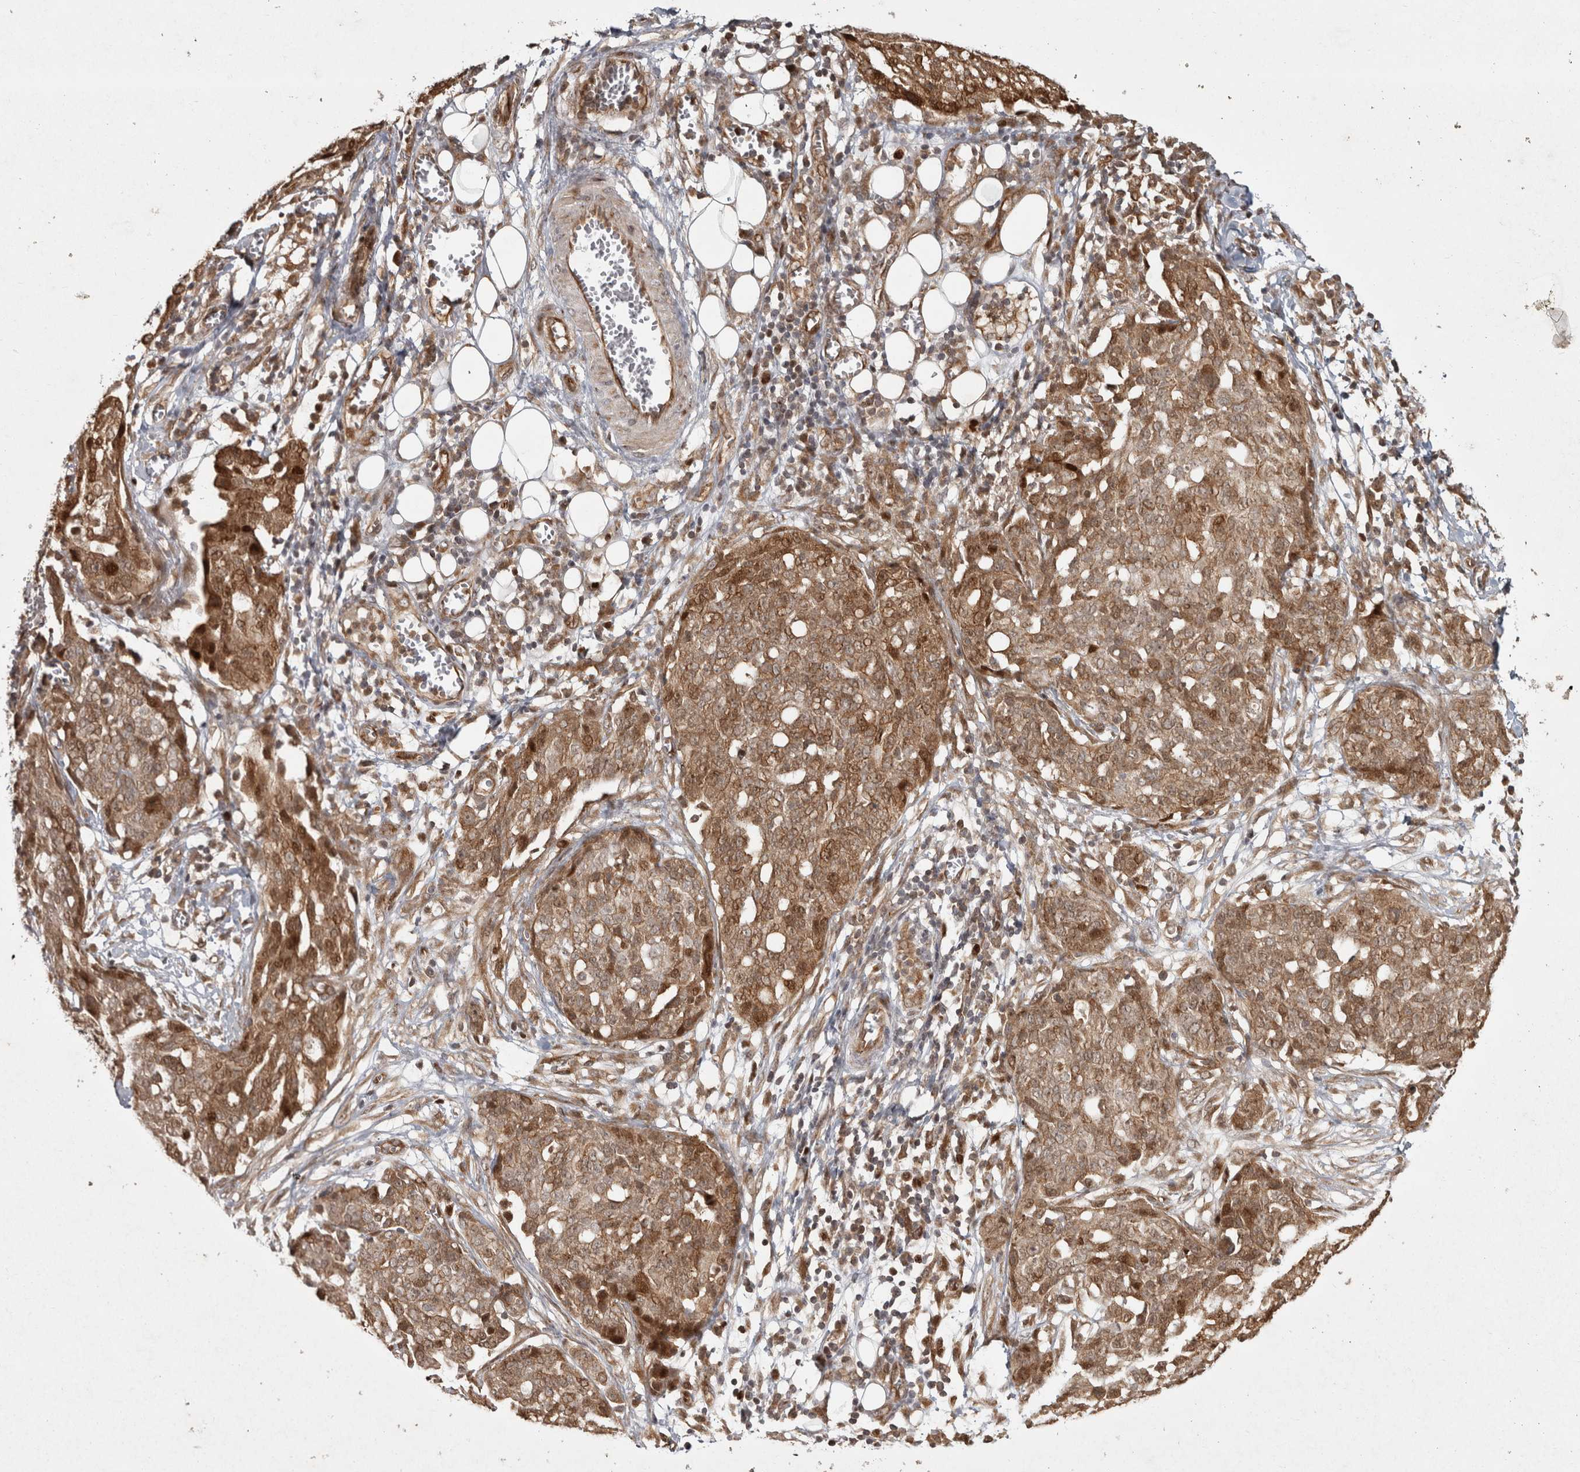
{"staining": {"intensity": "moderate", "quantity": ">75%", "location": "cytoplasmic/membranous"}, "tissue": "ovarian cancer", "cell_type": "Tumor cells", "image_type": "cancer", "snomed": [{"axis": "morphology", "description": "Cystadenocarcinoma, serous, NOS"}, {"axis": "topography", "description": "Soft tissue"}, {"axis": "topography", "description": "Ovary"}], "caption": "Immunohistochemical staining of human ovarian cancer (serous cystadenocarcinoma) demonstrates moderate cytoplasmic/membranous protein expression in about >75% of tumor cells.", "gene": "CAMSAP2", "patient": {"sex": "female", "age": 57}}